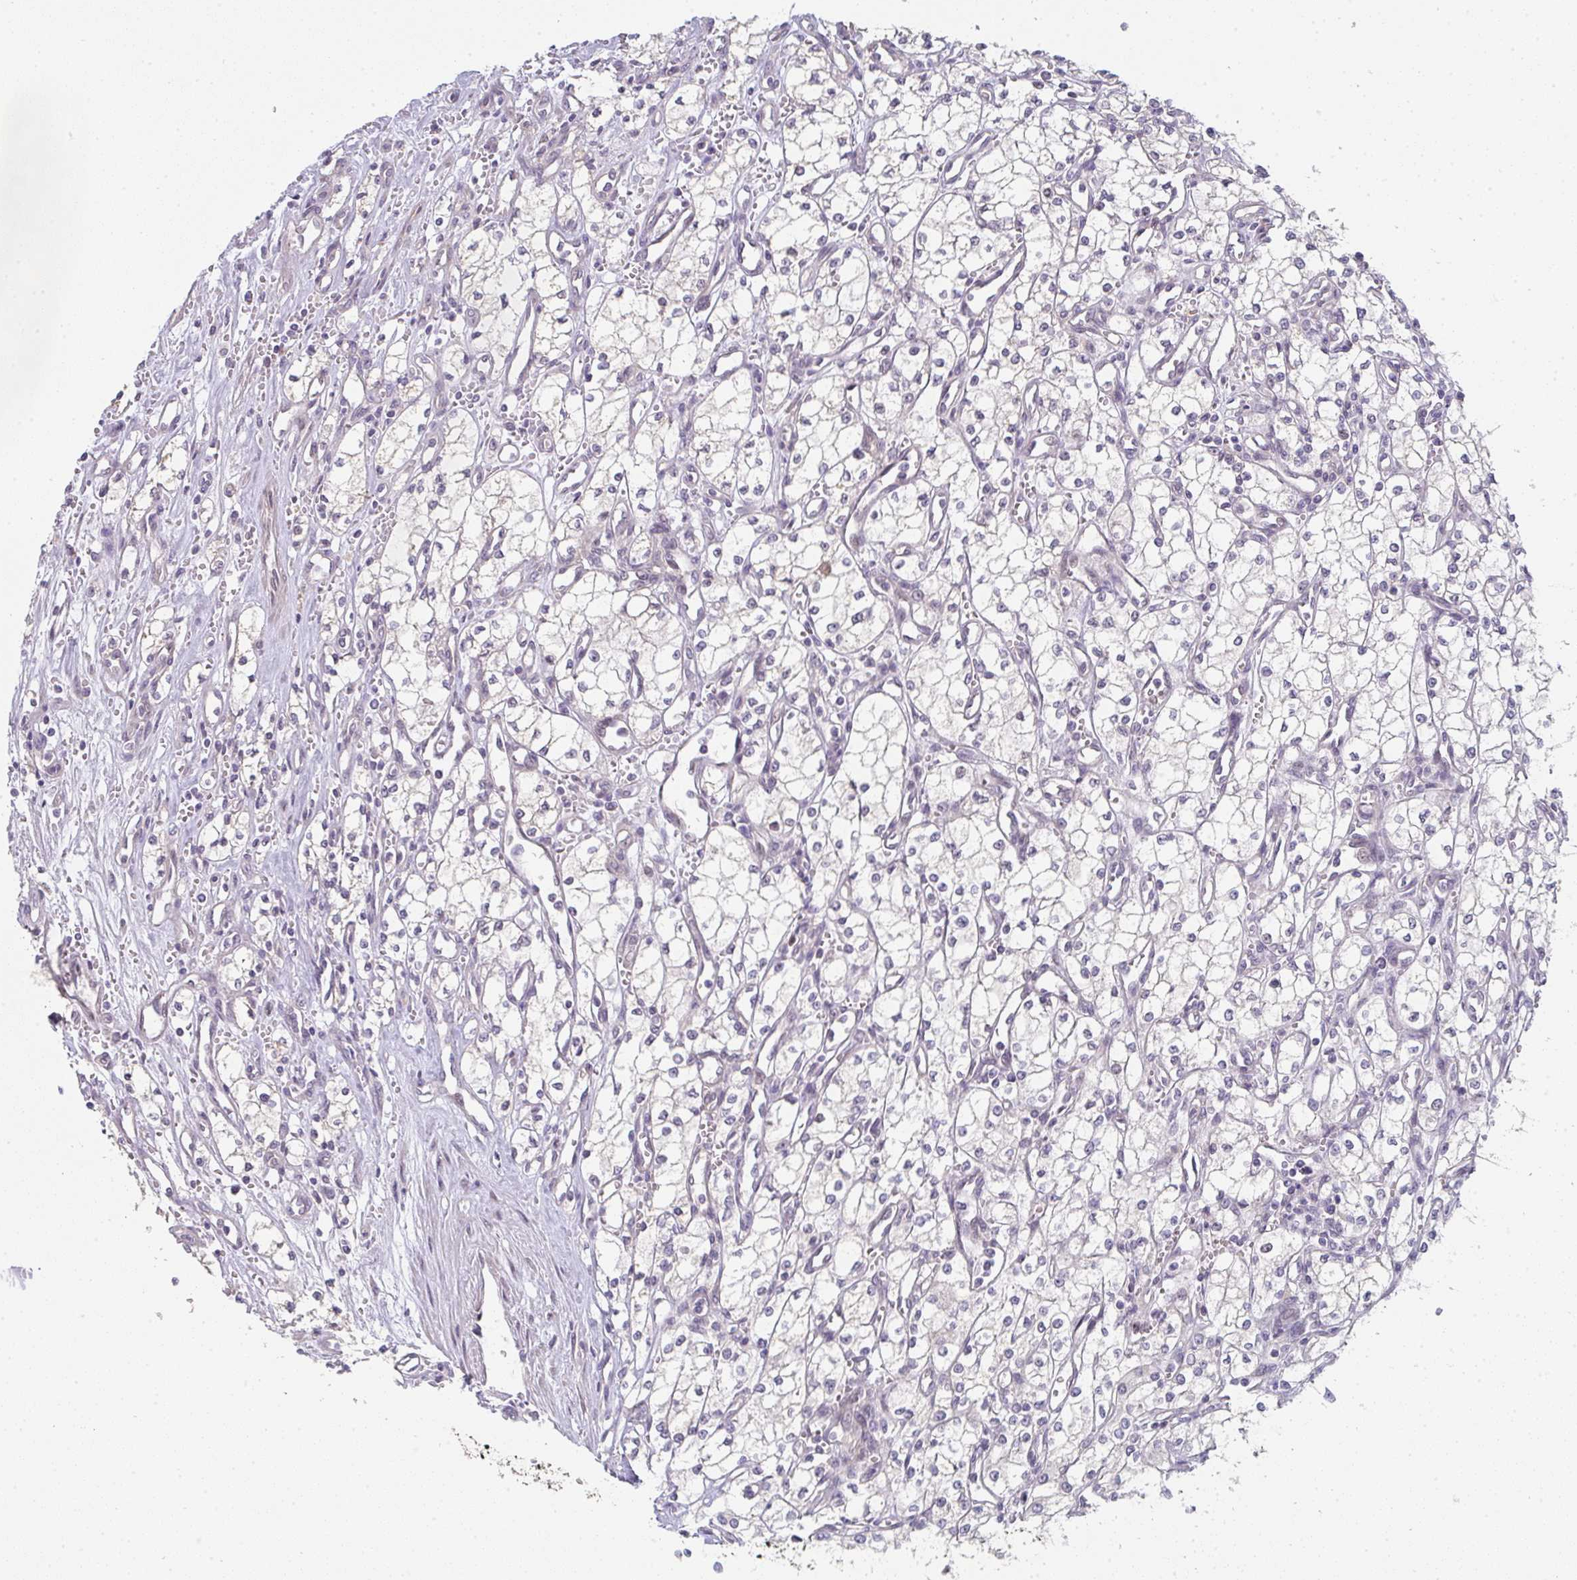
{"staining": {"intensity": "negative", "quantity": "none", "location": "none"}, "tissue": "renal cancer", "cell_type": "Tumor cells", "image_type": "cancer", "snomed": [{"axis": "morphology", "description": "Adenocarcinoma, NOS"}, {"axis": "topography", "description": "Kidney"}], "caption": "This is an immunohistochemistry image of human renal adenocarcinoma. There is no positivity in tumor cells.", "gene": "TNFRSF10A", "patient": {"sex": "male", "age": 59}}